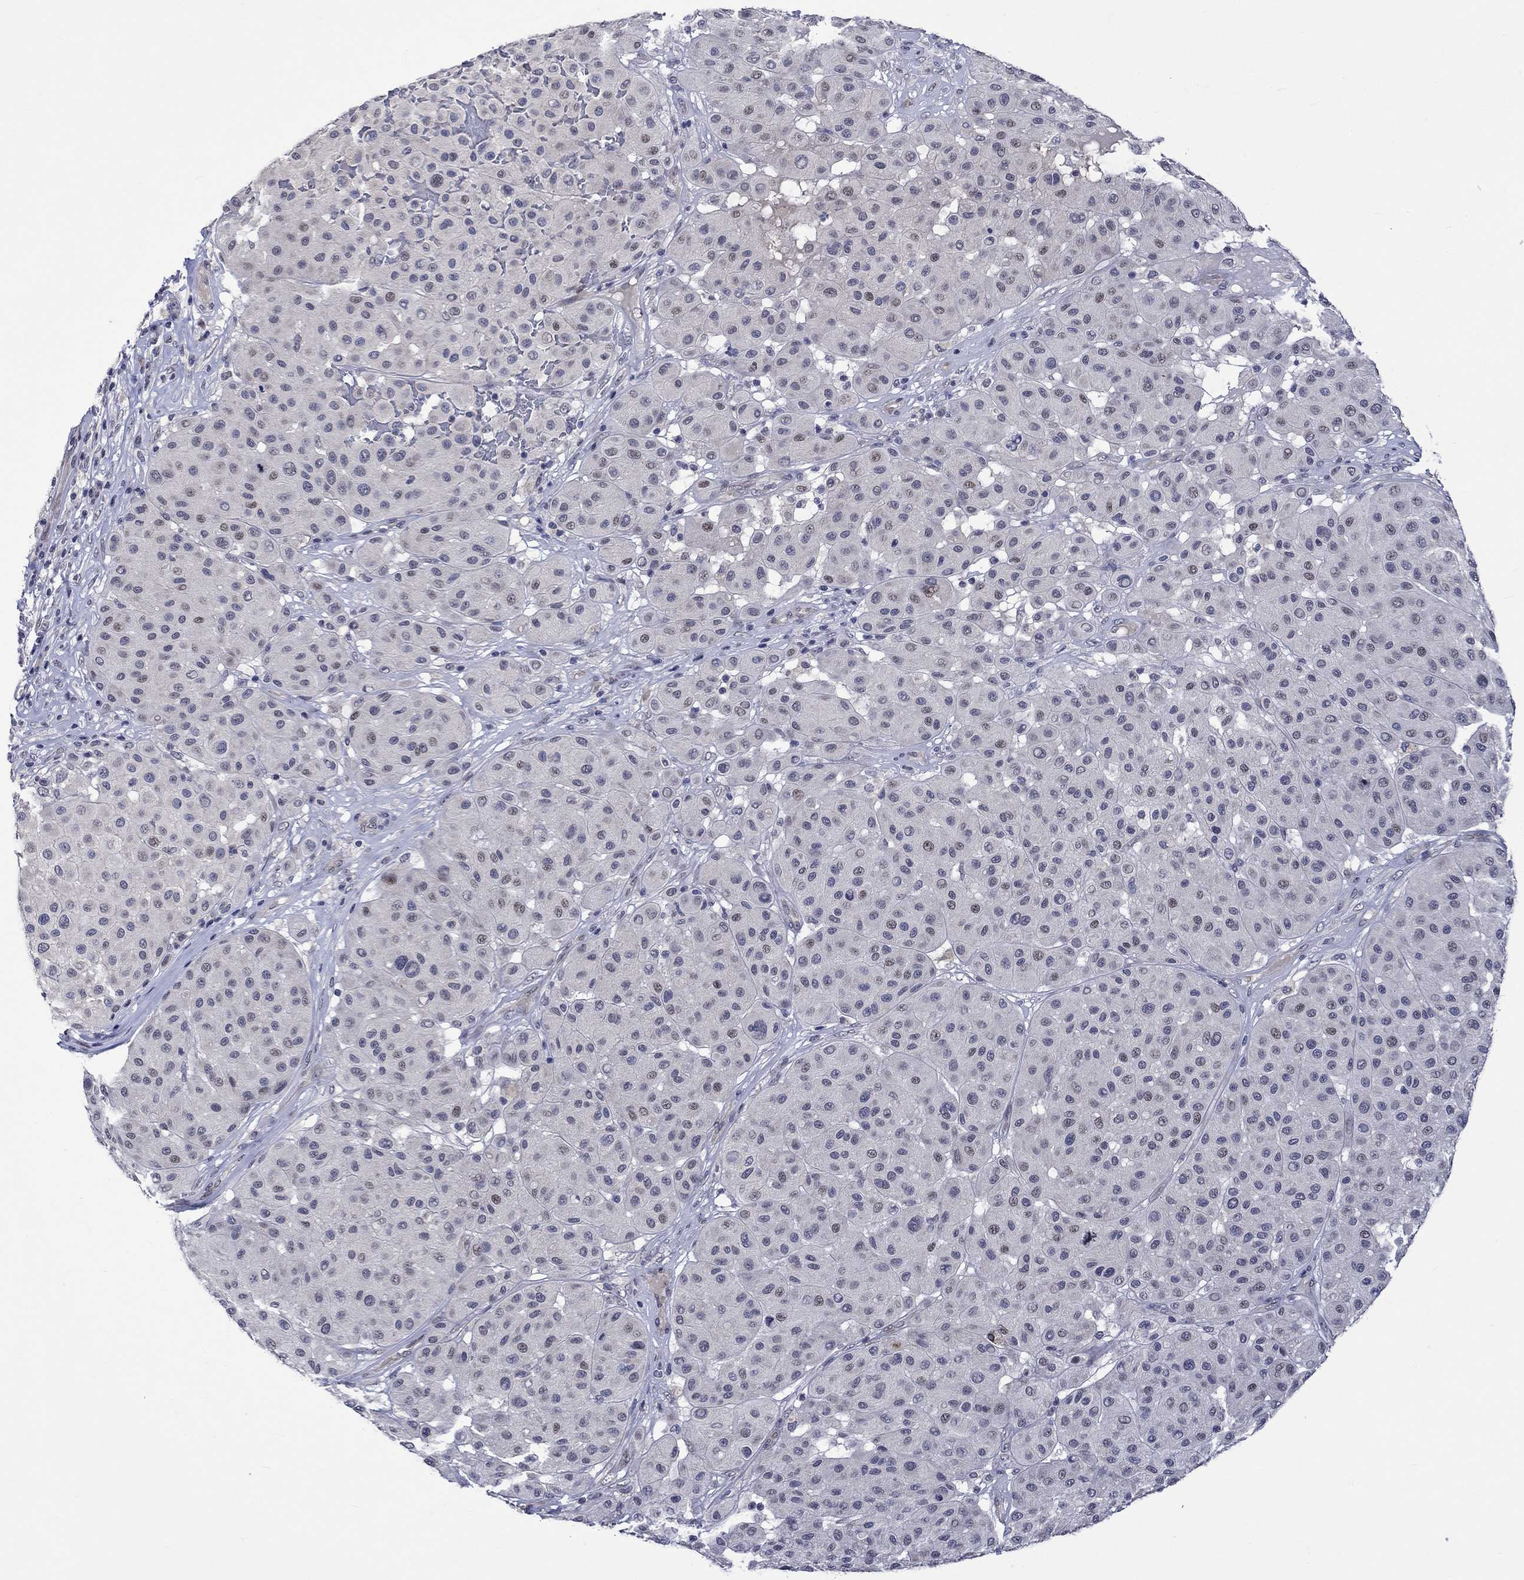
{"staining": {"intensity": "negative", "quantity": "none", "location": "none"}, "tissue": "melanoma", "cell_type": "Tumor cells", "image_type": "cancer", "snomed": [{"axis": "morphology", "description": "Malignant melanoma, Metastatic site"}, {"axis": "topography", "description": "Smooth muscle"}], "caption": "Human malignant melanoma (metastatic site) stained for a protein using IHC demonstrates no positivity in tumor cells.", "gene": "DDX3Y", "patient": {"sex": "male", "age": 41}}